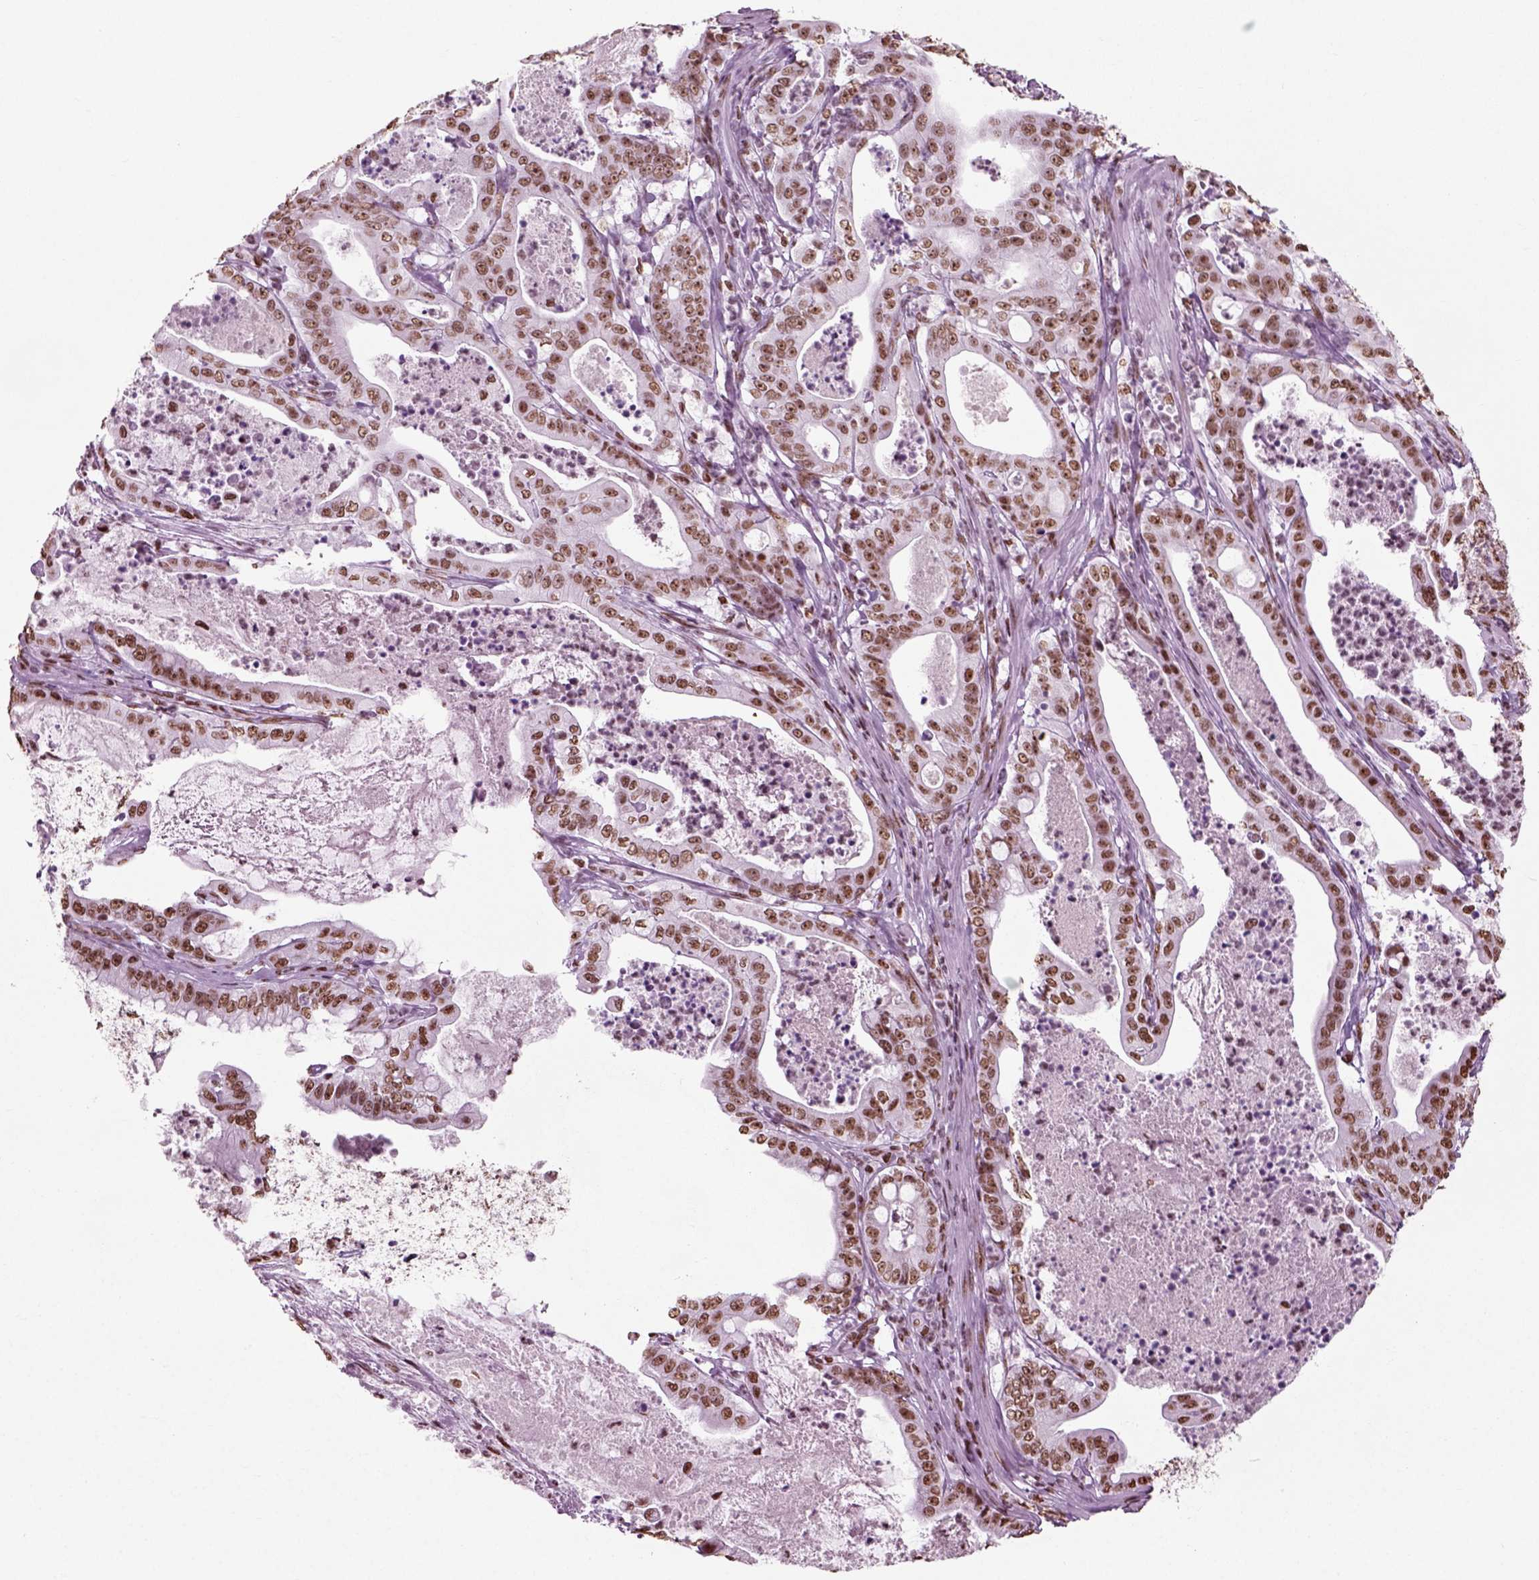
{"staining": {"intensity": "moderate", "quantity": ">75%", "location": "nuclear"}, "tissue": "pancreatic cancer", "cell_type": "Tumor cells", "image_type": "cancer", "snomed": [{"axis": "morphology", "description": "Adenocarcinoma, NOS"}, {"axis": "topography", "description": "Pancreas"}], "caption": "High-magnification brightfield microscopy of pancreatic adenocarcinoma stained with DAB (brown) and counterstained with hematoxylin (blue). tumor cells exhibit moderate nuclear staining is seen in approximately>75% of cells.", "gene": "POLR1H", "patient": {"sex": "male", "age": 71}}